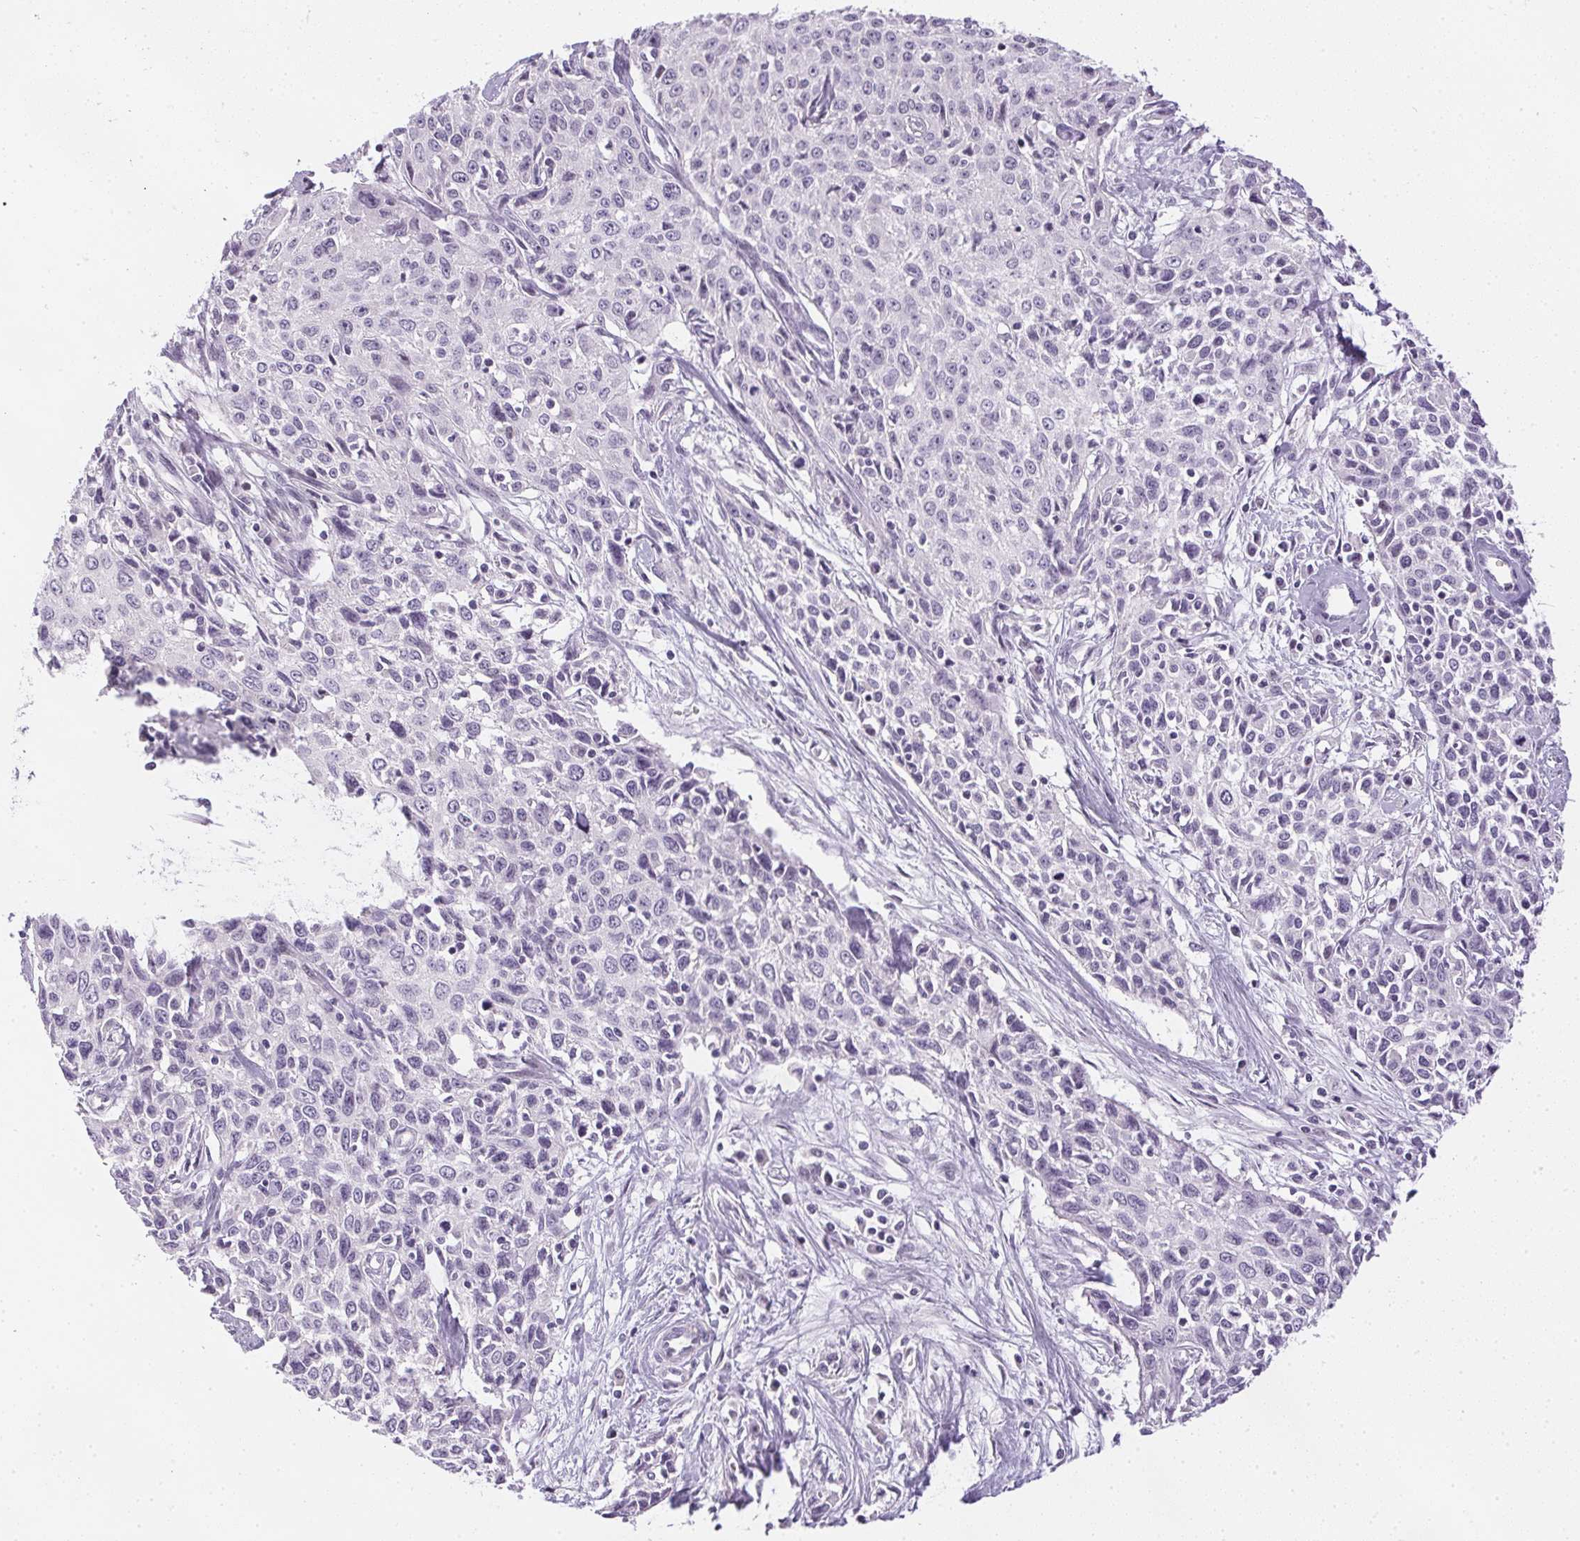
{"staining": {"intensity": "negative", "quantity": "none", "location": "none"}, "tissue": "cervical cancer", "cell_type": "Tumor cells", "image_type": "cancer", "snomed": [{"axis": "morphology", "description": "Squamous cell carcinoma, NOS"}, {"axis": "topography", "description": "Cervix"}], "caption": "Cervical cancer (squamous cell carcinoma) was stained to show a protein in brown. There is no significant positivity in tumor cells.", "gene": "GSDMC", "patient": {"sex": "female", "age": 38}}